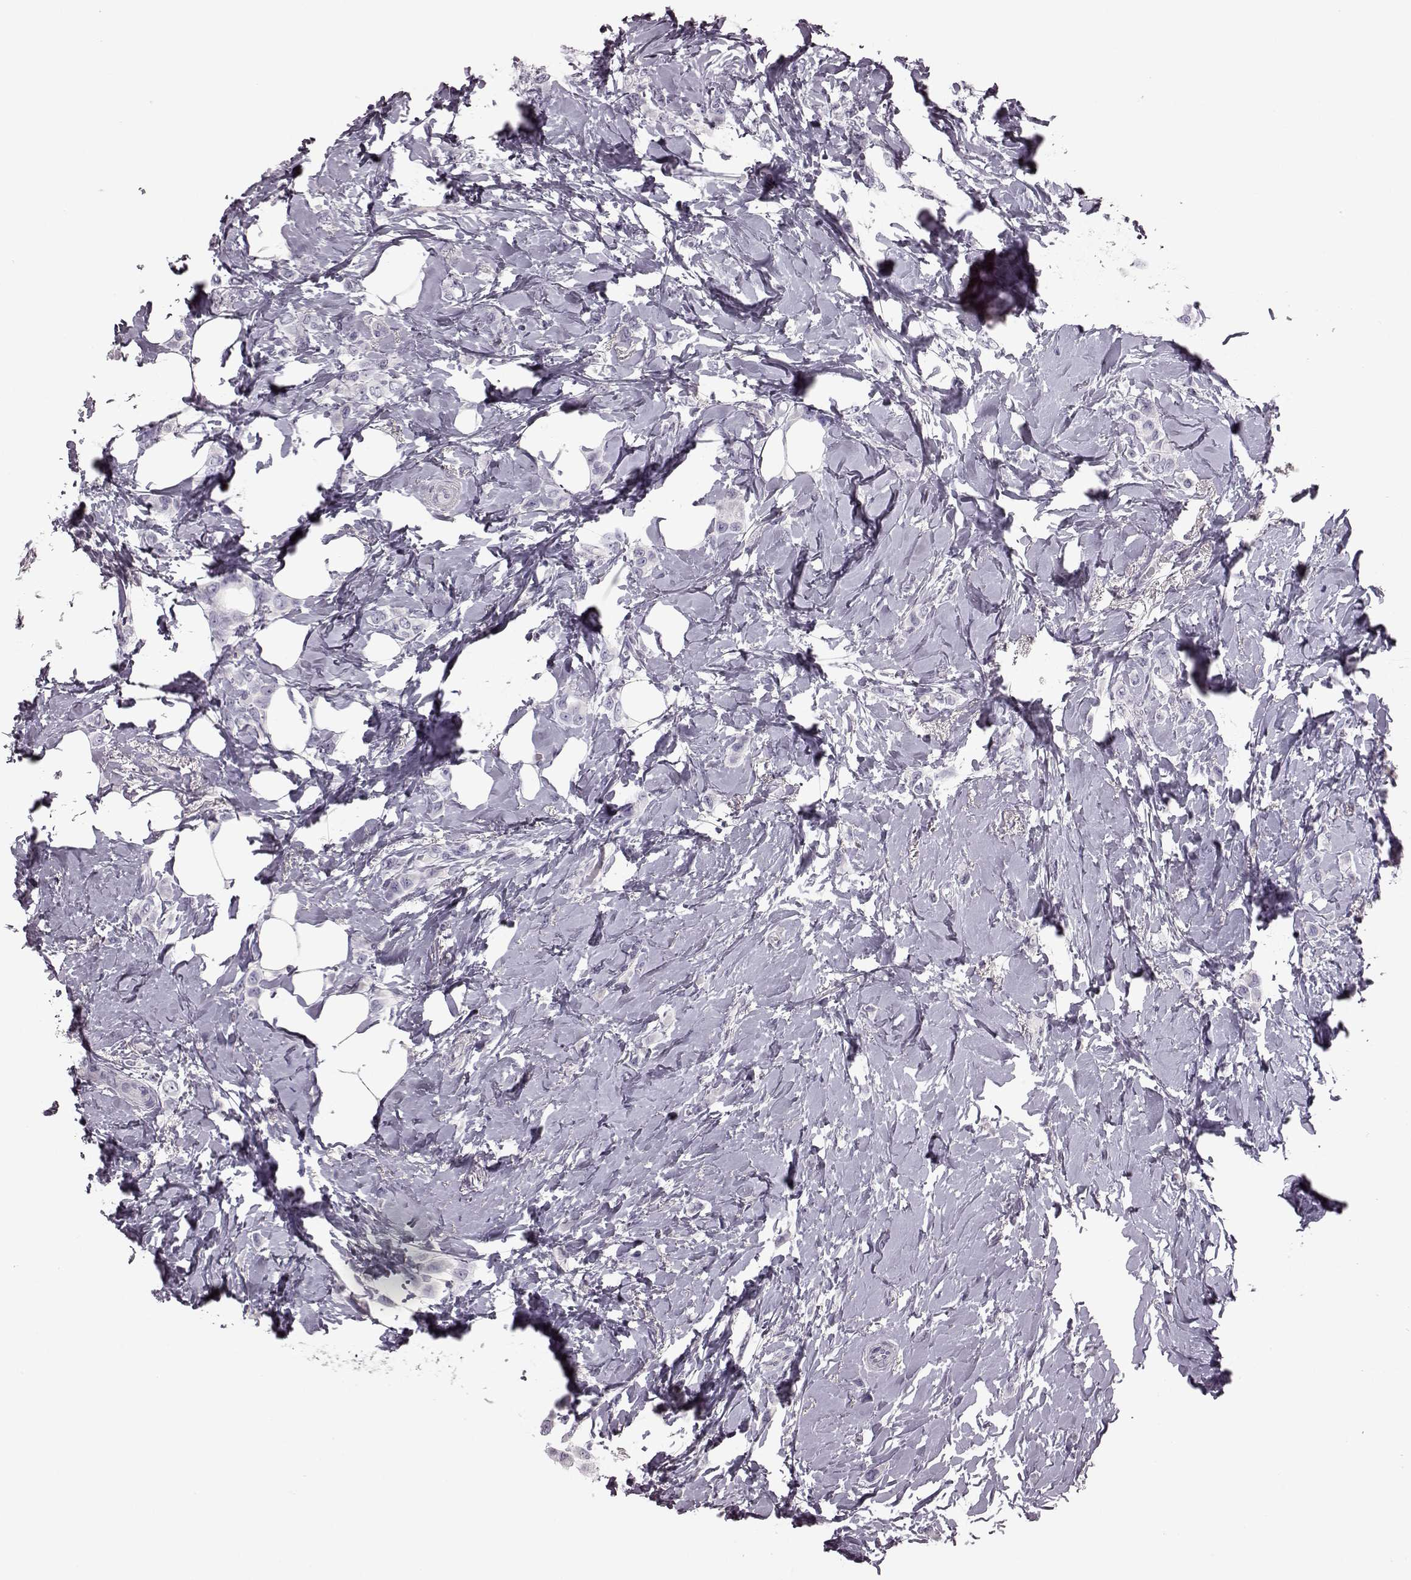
{"staining": {"intensity": "negative", "quantity": "none", "location": "none"}, "tissue": "breast cancer", "cell_type": "Tumor cells", "image_type": "cancer", "snomed": [{"axis": "morphology", "description": "Lobular carcinoma"}, {"axis": "topography", "description": "Breast"}], "caption": "The histopathology image reveals no significant positivity in tumor cells of breast cancer.", "gene": "SNTG1", "patient": {"sex": "female", "age": 66}}